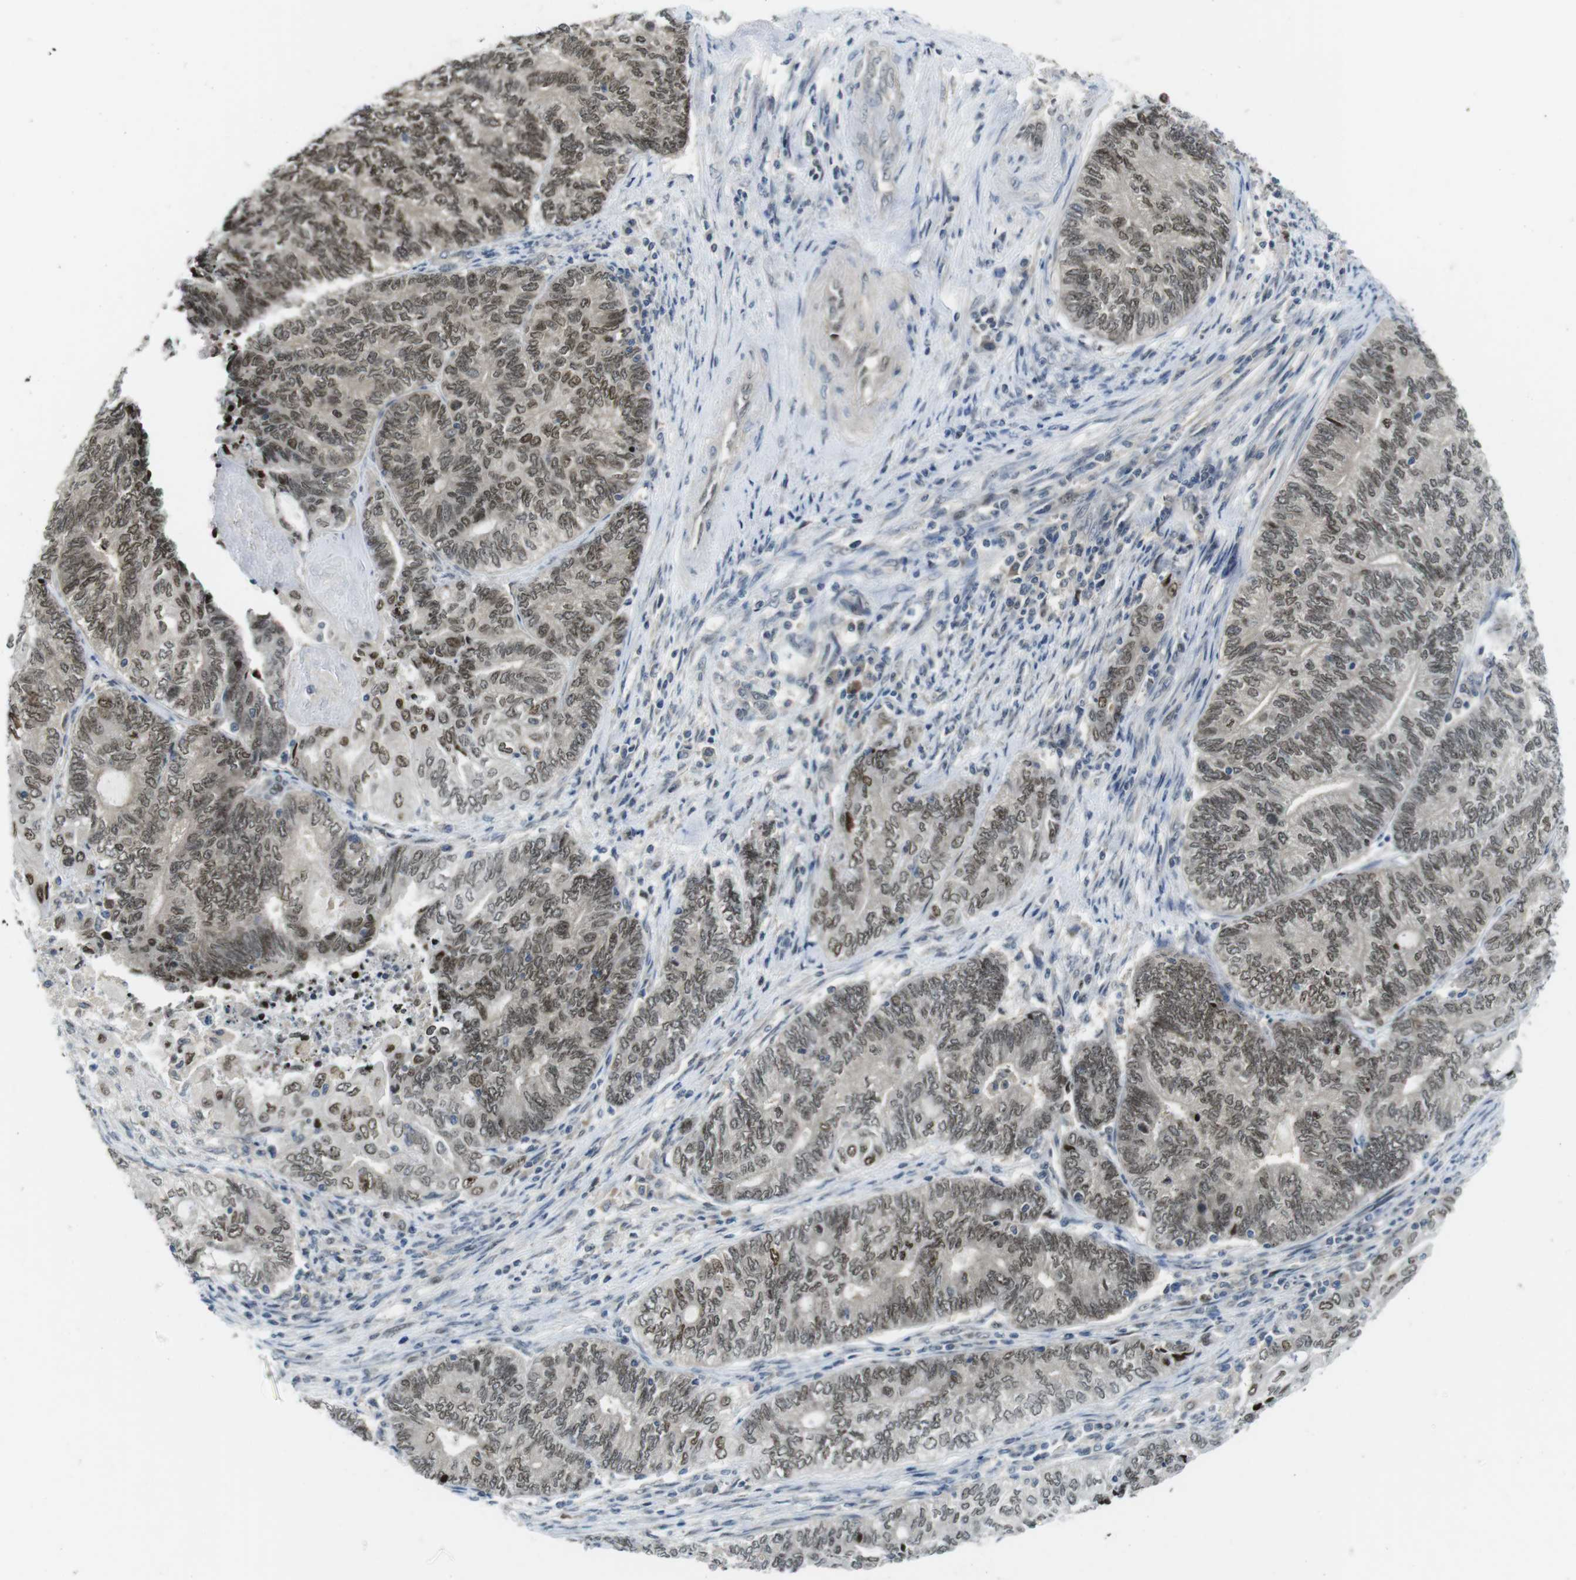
{"staining": {"intensity": "moderate", "quantity": "25%-75%", "location": "nuclear"}, "tissue": "endometrial cancer", "cell_type": "Tumor cells", "image_type": "cancer", "snomed": [{"axis": "morphology", "description": "Adenocarcinoma, NOS"}, {"axis": "topography", "description": "Uterus"}, {"axis": "topography", "description": "Endometrium"}], "caption": "IHC of human adenocarcinoma (endometrial) displays medium levels of moderate nuclear positivity in about 25%-75% of tumor cells.", "gene": "RCC1", "patient": {"sex": "female", "age": 70}}